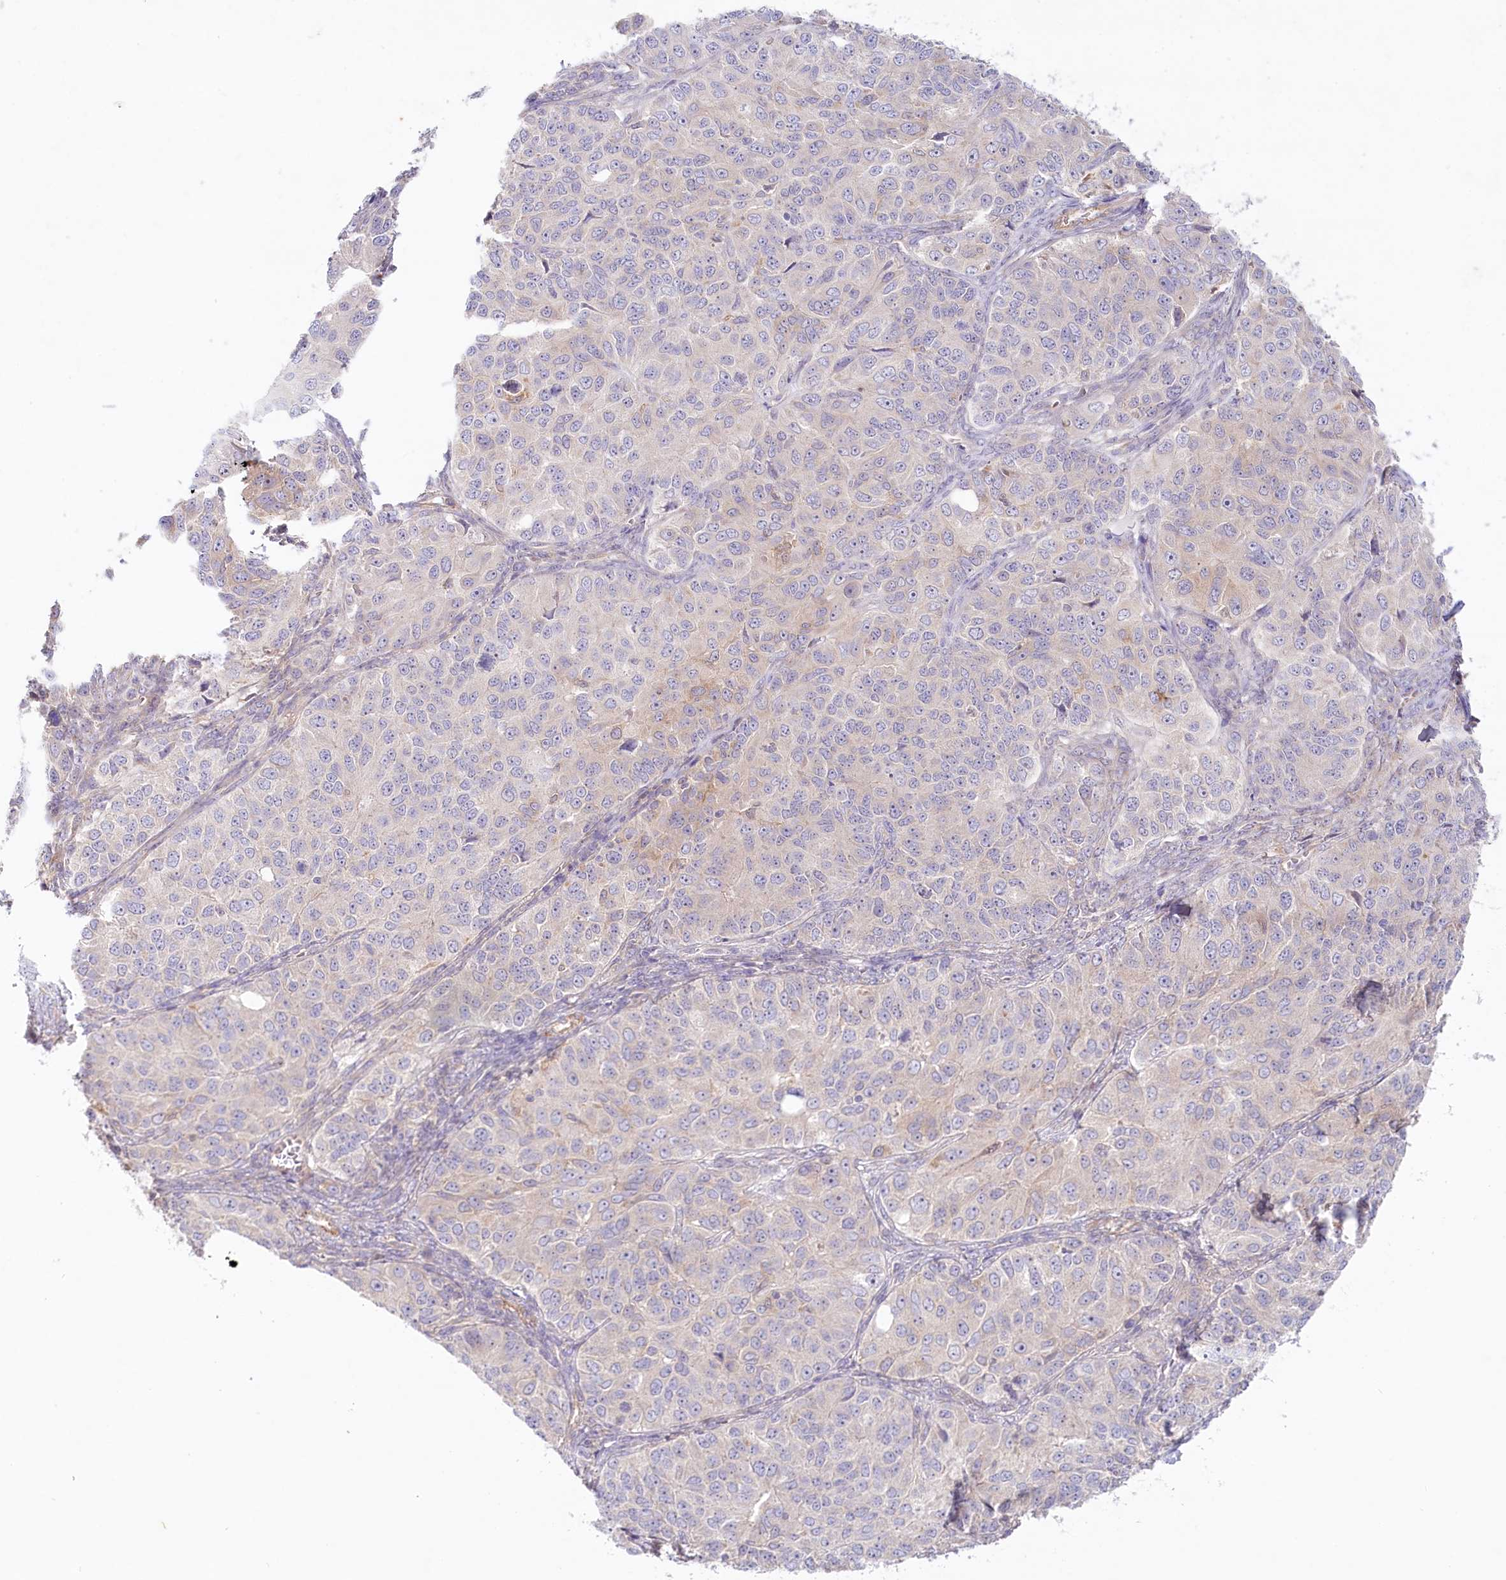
{"staining": {"intensity": "negative", "quantity": "none", "location": "none"}, "tissue": "ovarian cancer", "cell_type": "Tumor cells", "image_type": "cancer", "snomed": [{"axis": "morphology", "description": "Carcinoma, endometroid"}, {"axis": "topography", "description": "Ovary"}], "caption": "A micrograph of endometroid carcinoma (ovarian) stained for a protein demonstrates no brown staining in tumor cells.", "gene": "TNIP1", "patient": {"sex": "female", "age": 51}}